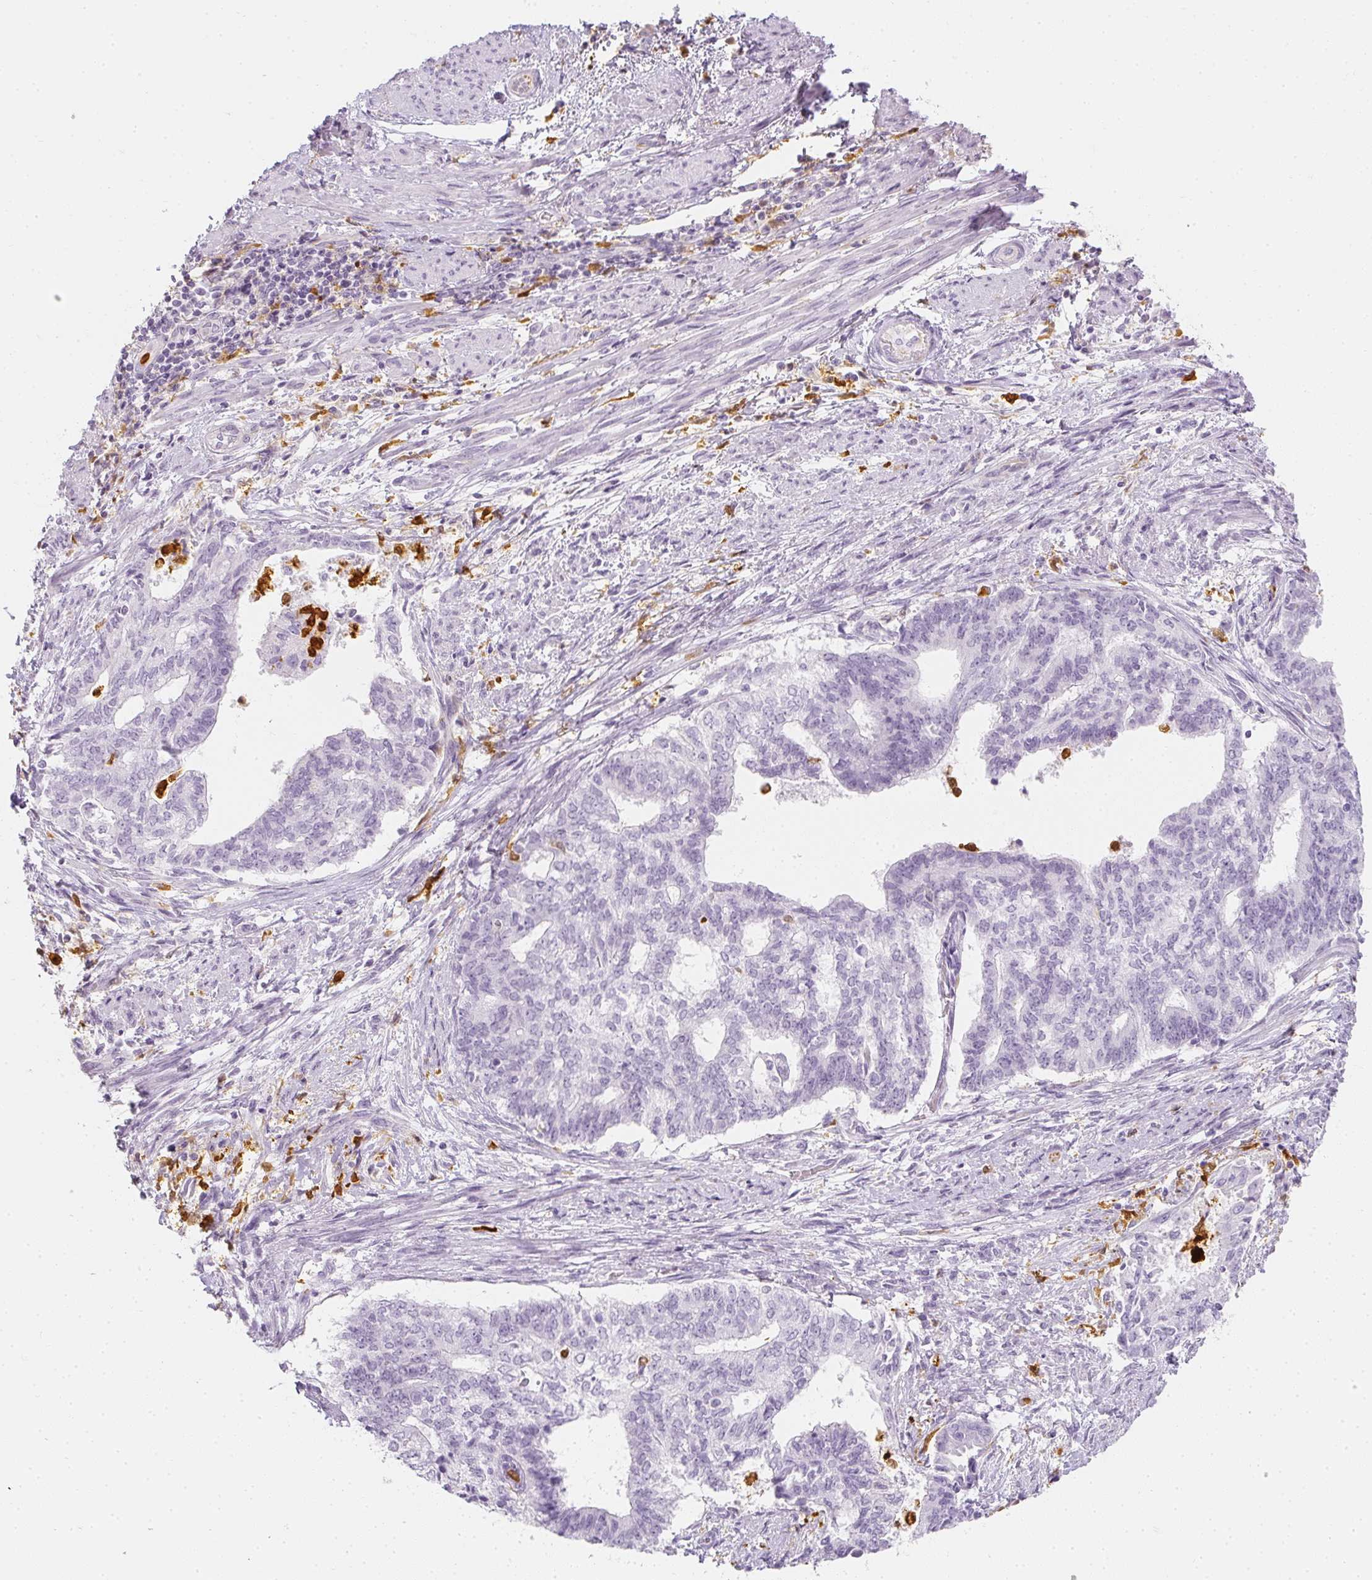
{"staining": {"intensity": "negative", "quantity": "none", "location": "none"}, "tissue": "endometrial cancer", "cell_type": "Tumor cells", "image_type": "cancer", "snomed": [{"axis": "morphology", "description": "Adenocarcinoma, NOS"}, {"axis": "topography", "description": "Endometrium"}], "caption": "Immunohistochemistry (IHC) photomicrograph of neoplastic tissue: adenocarcinoma (endometrial) stained with DAB displays no significant protein expression in tumor cells. (DAB (3,3'-diaminobenzidine) immunohistochemistry with hematoxylin counter stain).", "gene": "HK3", "patient": {"sex": "female", "age": 65}}